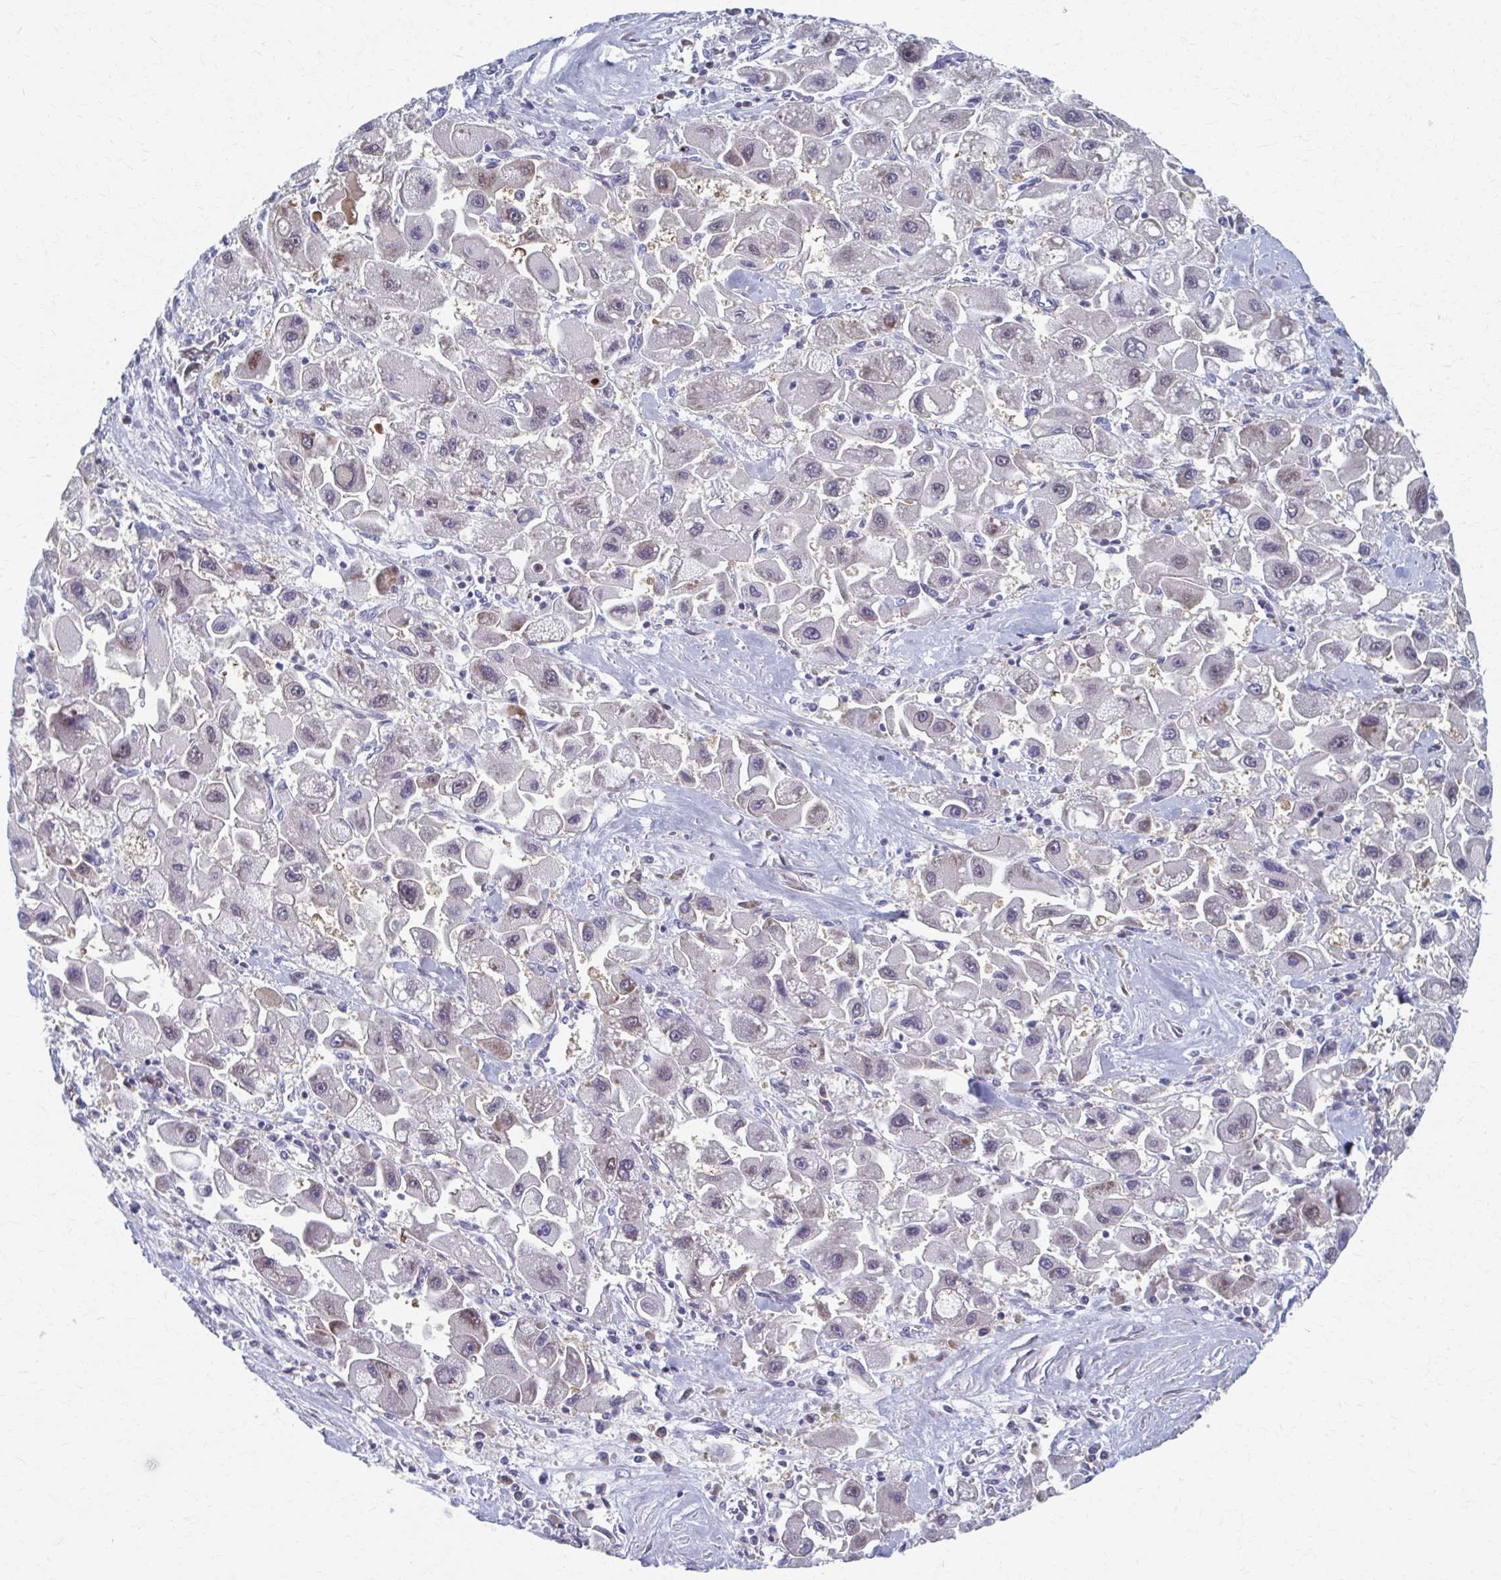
{"staining": {"intensity": "moderate", "quantity": "<25%", "location": "nuclear"}, "tissue": "liver cancer", "cell_type": "Tumor cells", "image_type": "cancer", "snomed": [{"axis": "morphology", "description": "Carcinoma, Hepatocellular, NOS"}, {"axis": "topography", "description": "Liver"}], "caption": "Immunohistochemistry of hepatocellular carcinoma (liver) exhibits low levels of moderate nuclear expression in approximately <25% of tumor cells.", "gene": "ABHD16B", "patient": {"sex": "male", "age": 24}}